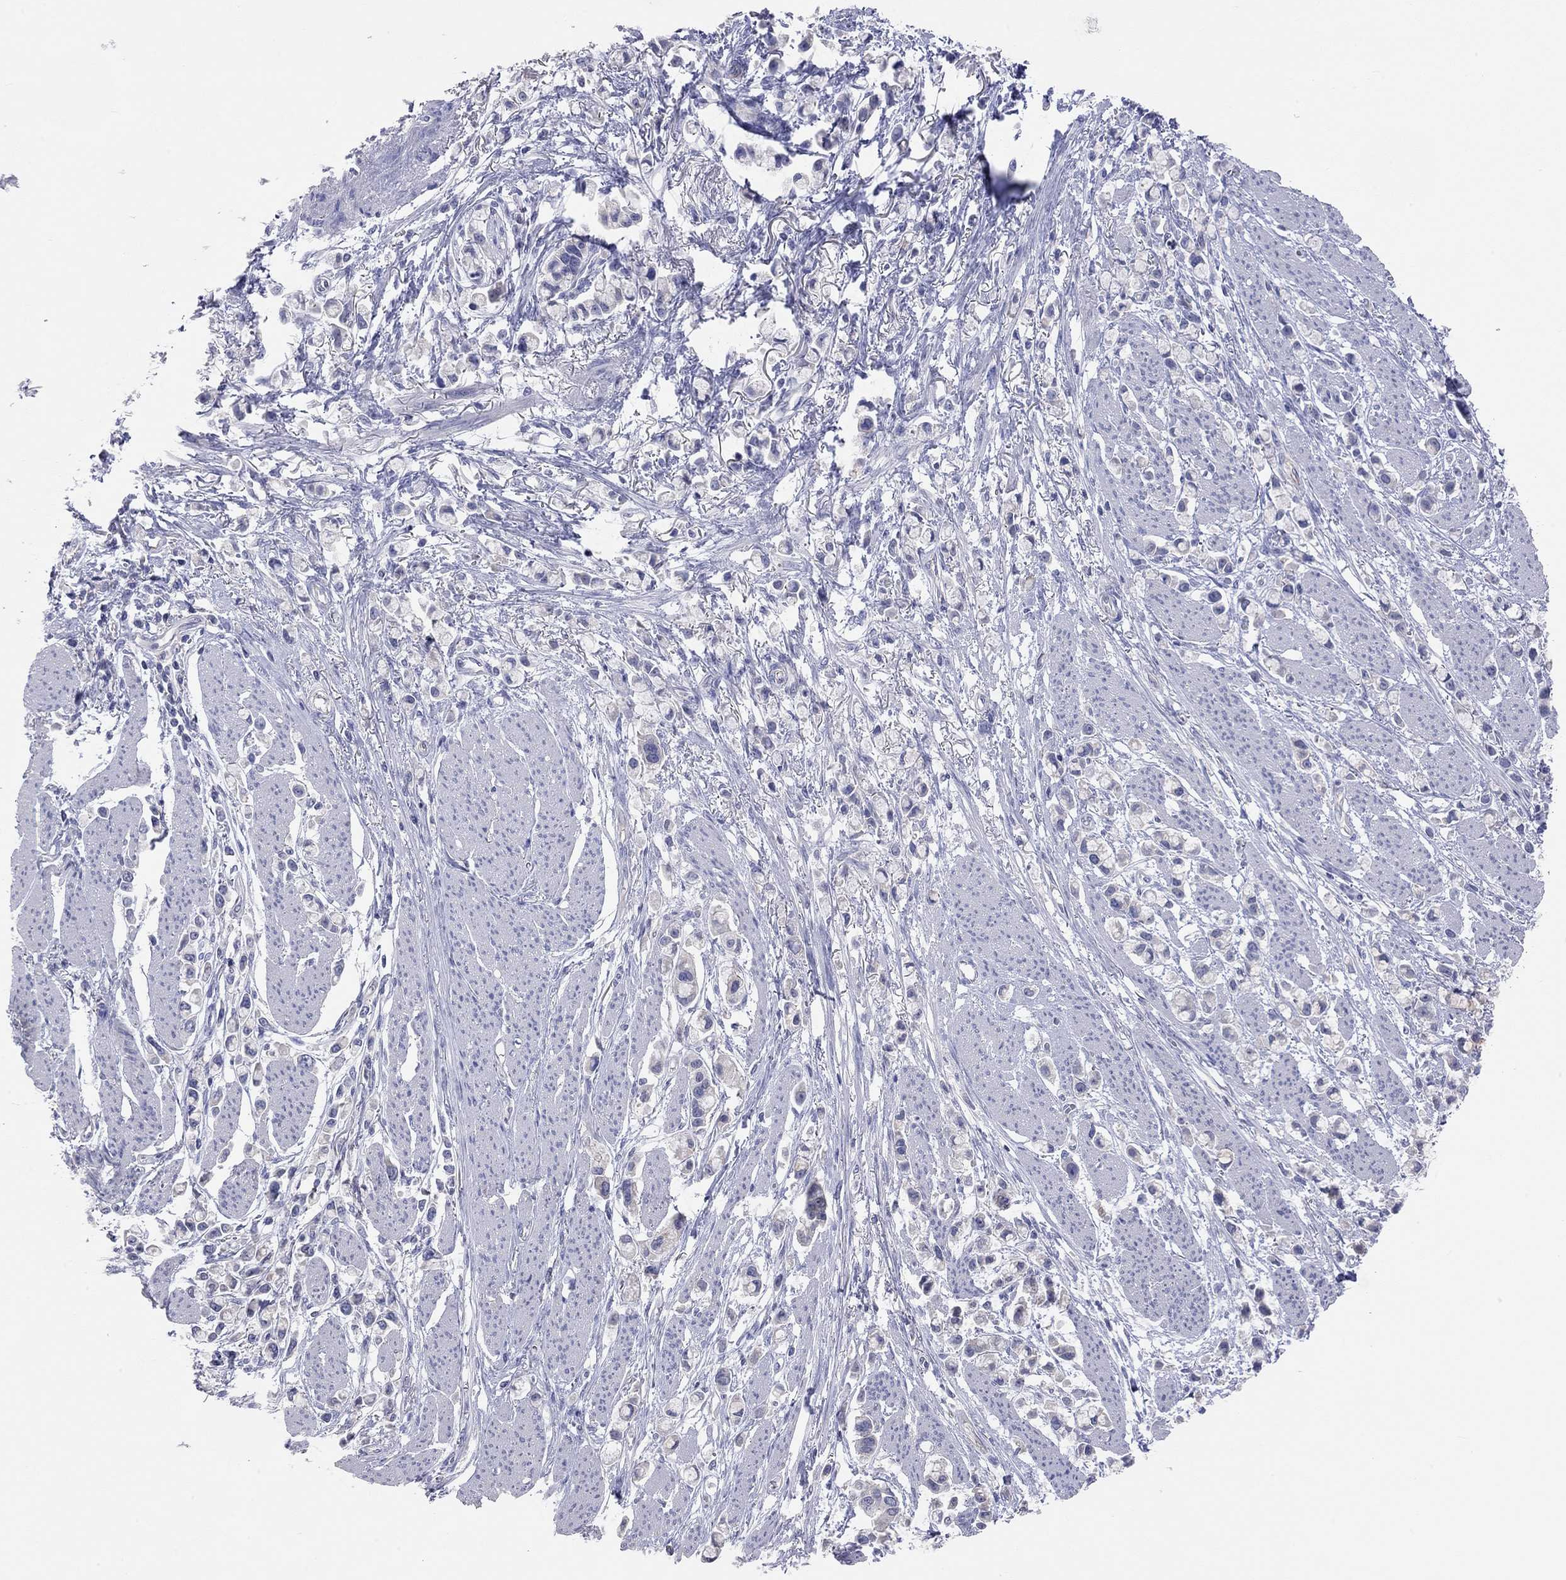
{"staining": {"intensity": "negative", "quantity": "none", "location": "none"}, "tissue": "stomach cancer", "cell_type": "Tumor cells", "image_type": "cancer", "snomed": [{"axis": "morphology", "description": "Adenocarcinoma, NOS"}, {"axis": "topography", "description": "Stomach"}], "caption": "Tumor cells show no significant protein positivity in stomach adenocarcinoma.", "gene": "KCNB1", "patient": {"sex": "female", "age": 81}}